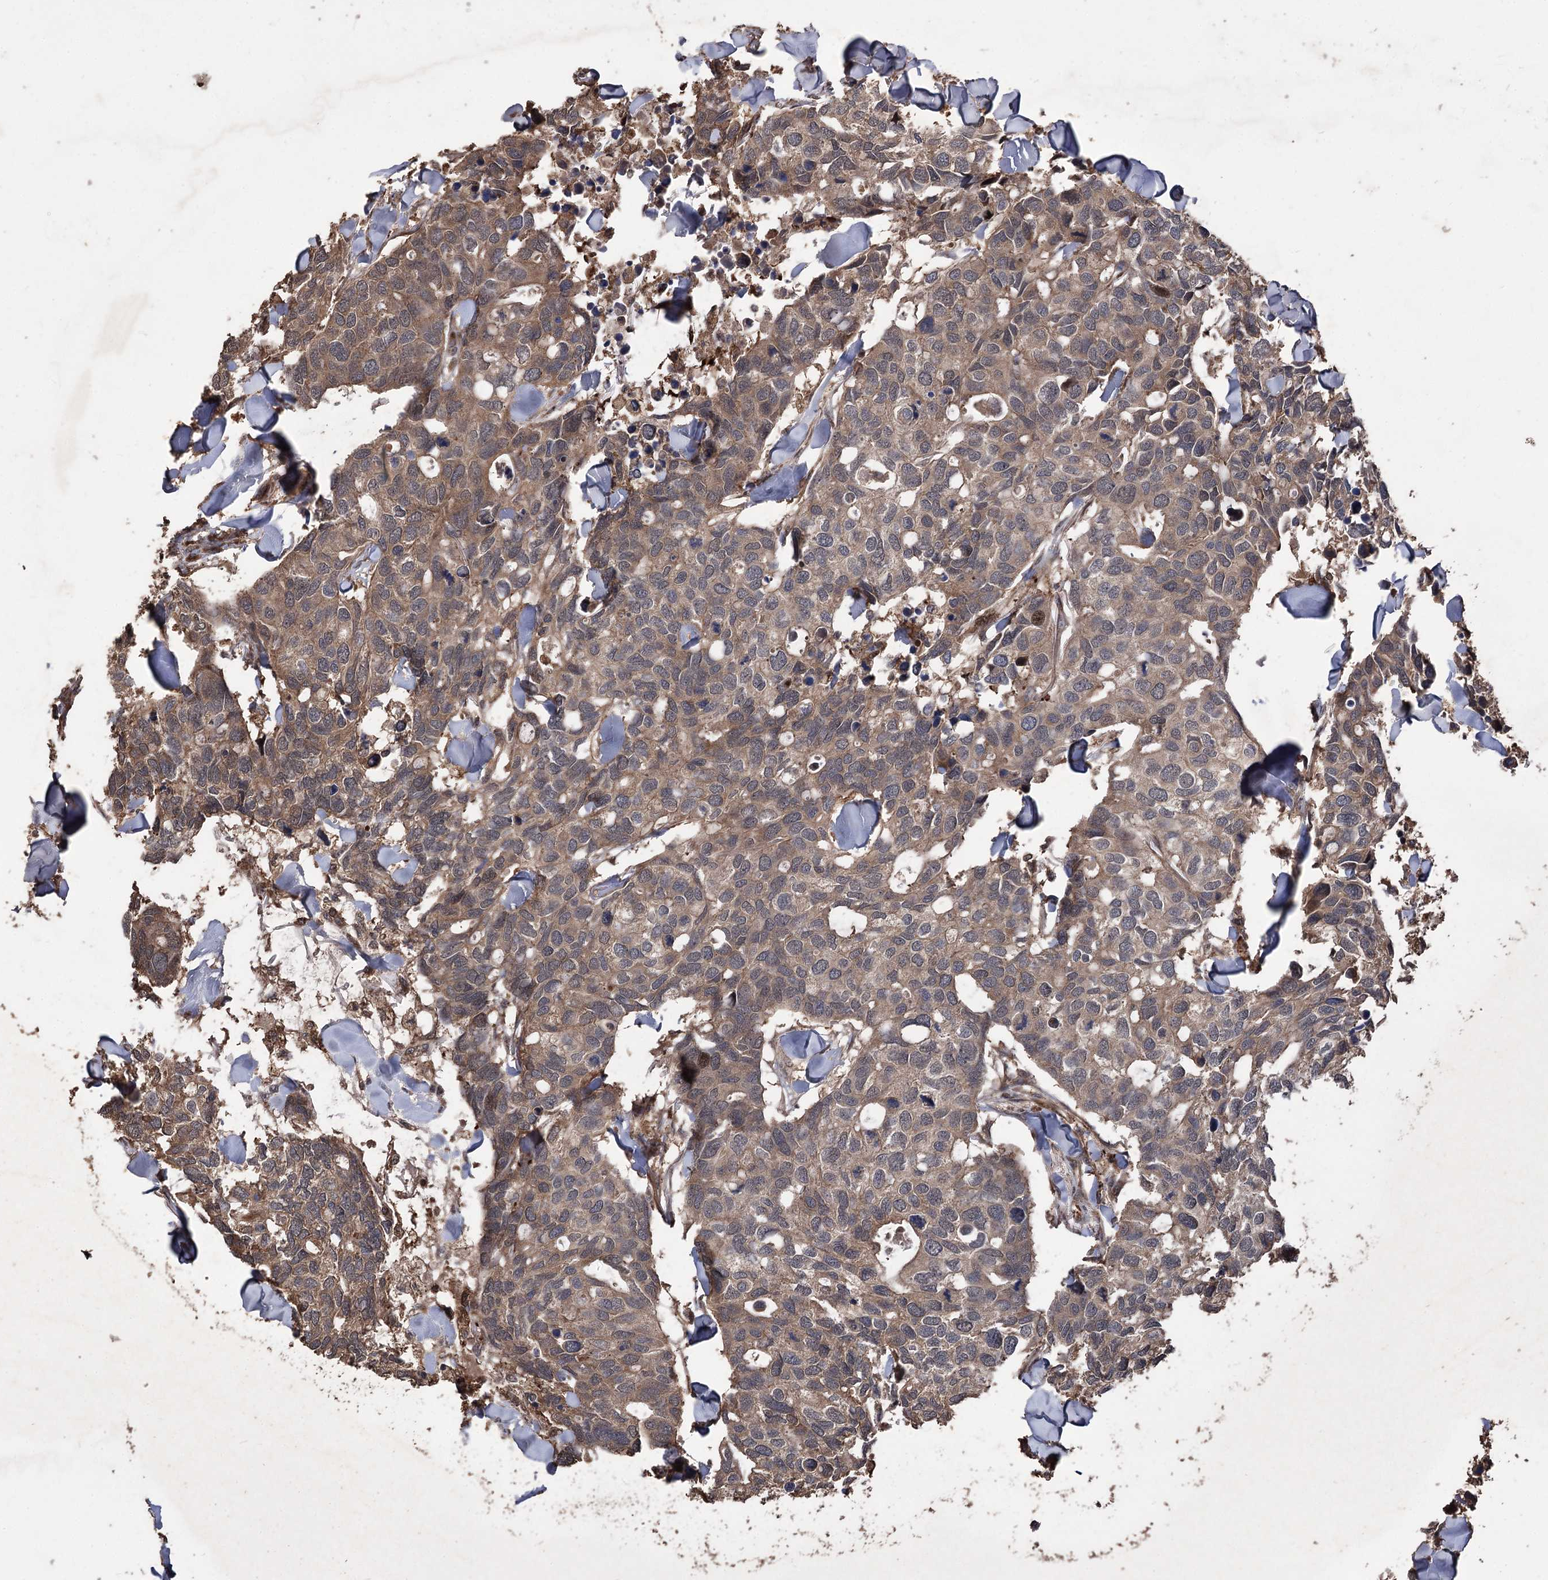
{"staining": {"intensity": "moderate", "quantity": ">75%", "location": "cytoplasmic/membranous"}, "tissue": "breast cancer", "cell_type": "Tumor cells", "image_type": "cancer", "snomed": [{"axis": "morphology", "description": "Duct carcinoma"}, {"axis": "topography", "description": "Breast"}], "caption": "This image displays immunohistochemistry (IHC) staining of human breast cancer, with medium moderate cytoplasmic/membranous positivity in about >75% of tumor cells.", "gene": "RASSF3", "patient": {"sex": "female", "age": 83}}